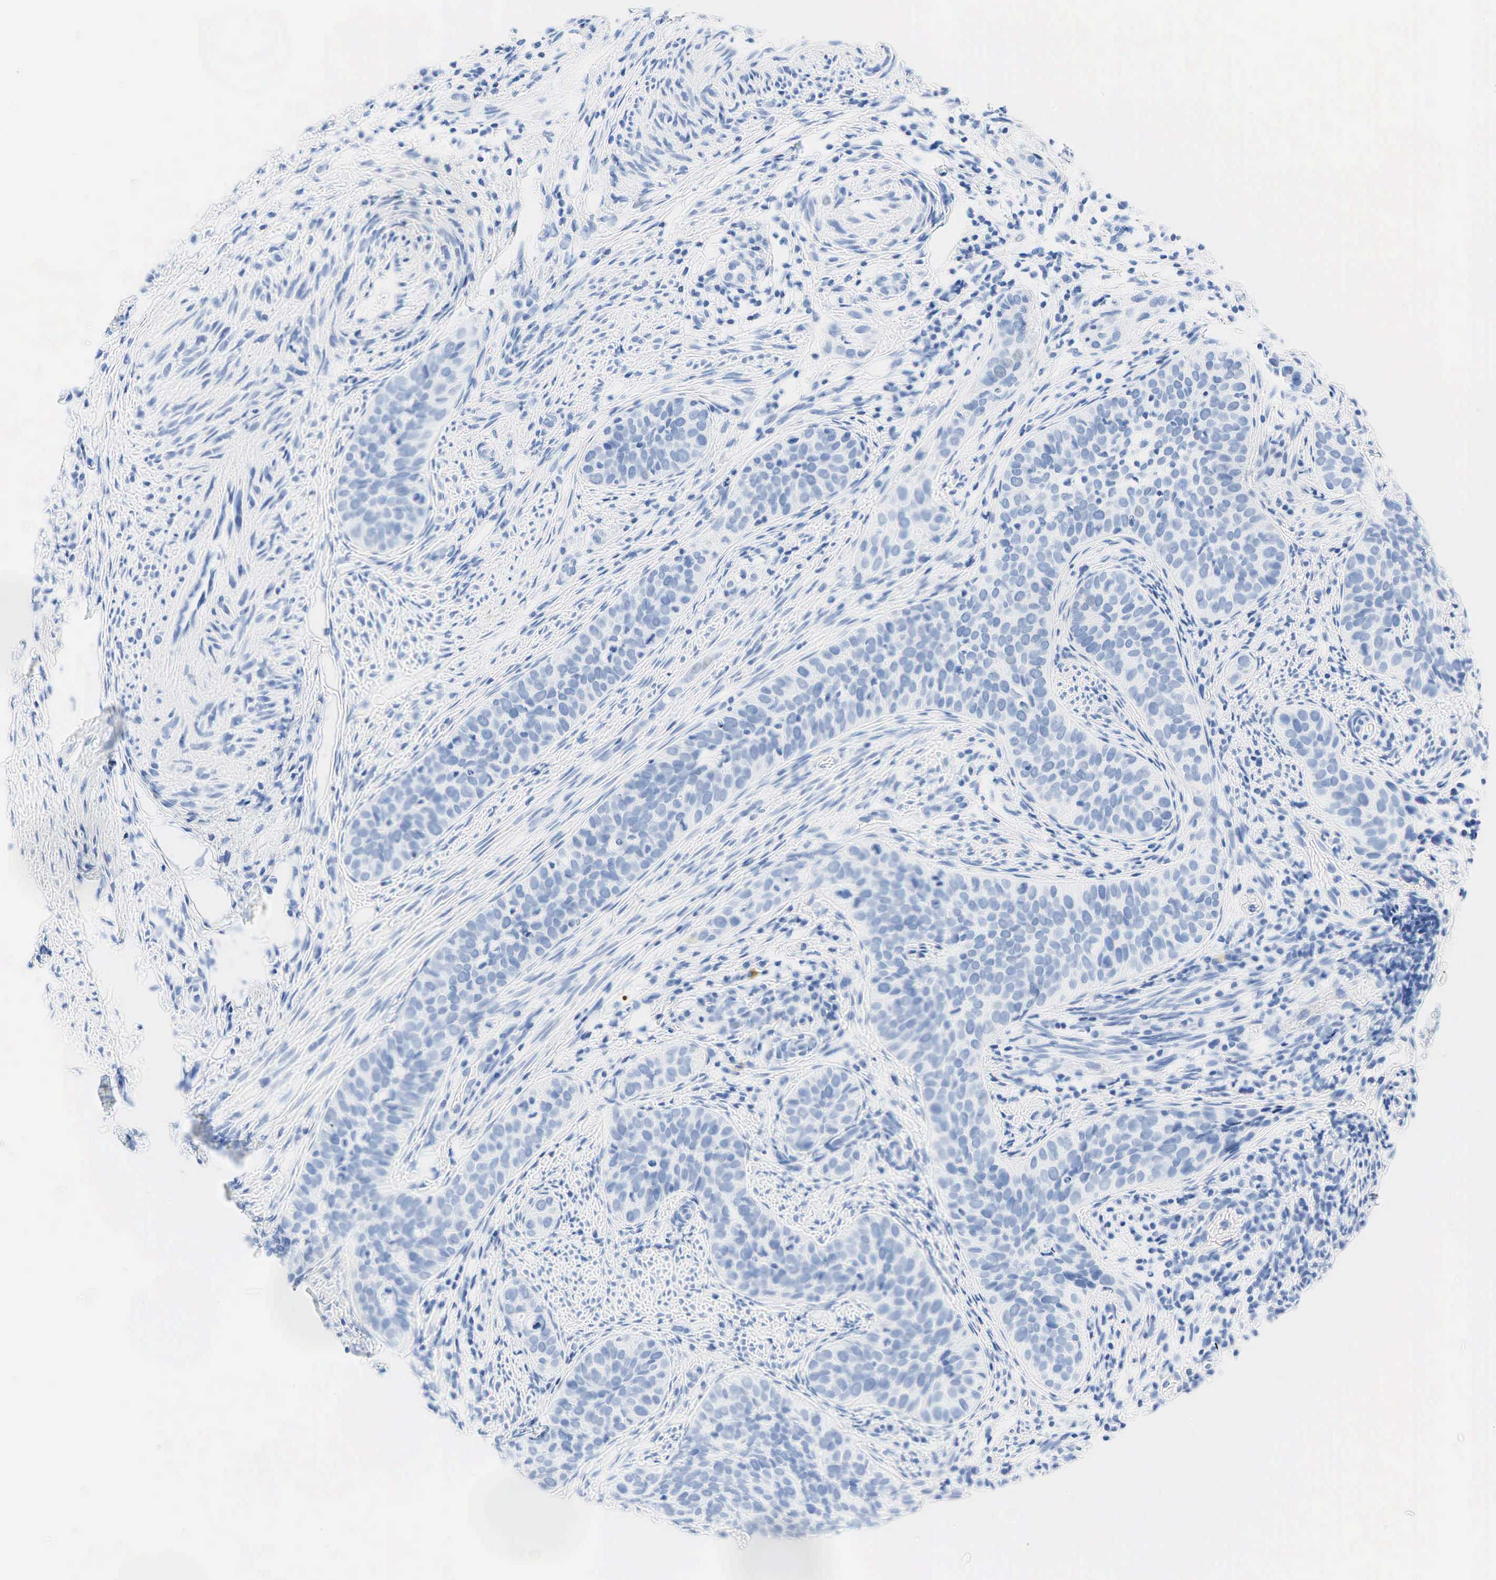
{"staining": {"intensity": "negative", "quantity": "none", "location": "none"}, "tissue": "cervical cancer", "cell_type": "Tumor cells", "image_type": "cancer", "snomed": [{"axis": "morphology", "description": "Squamous cell carcinoma, NOS"}, {"axis": "topography", "description": "Cervix"}], "caption": "Cervical cancer (squamous cell carcinoma) stained for a protein using immunohistochemistry reveals no expression tumor cells.", "gene": "INHA", "patient": {"sex": "female", "age": 31}}